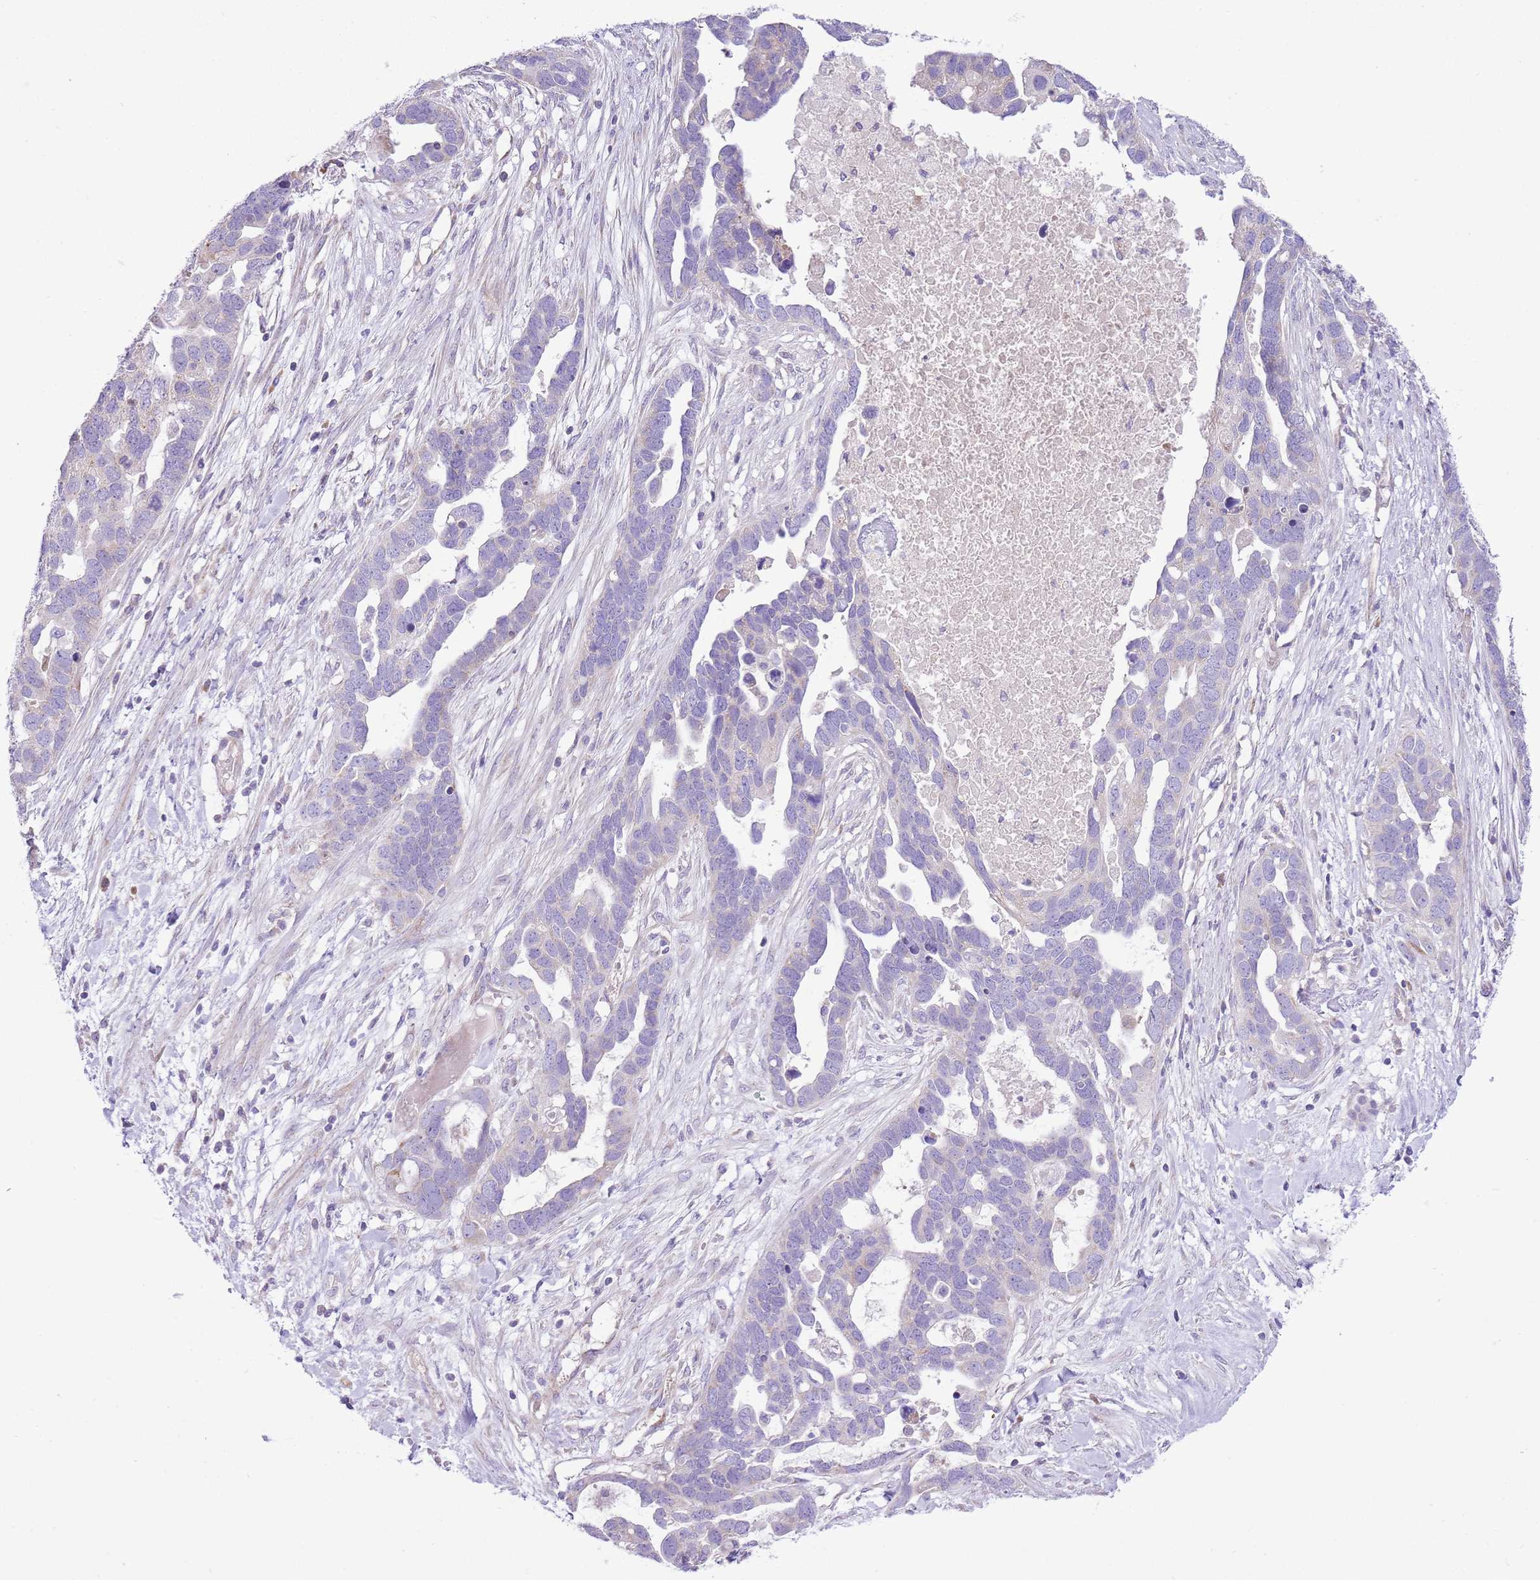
{"staining": {"intensity": "negative", "quantity": "none", "location": "none"}, "tissue": "ovarian cancer", "cell_type": "Tumor cells", "image_type": "cancer", "snomed": [{"axis": "morphology", "description": "Cystadenocarcinoma, serous, NOS"}, {"axis": "topography", "description": "Ovary"}], "caption": "A high-resolution photomicrograph shows IHC staining of ovarian cancer (serous cystadenocarcinoma), which exhibits no significant positivity in tumor cells.", "gene": "OAZ2", "patient": {"sex": "female", "age": 54}}